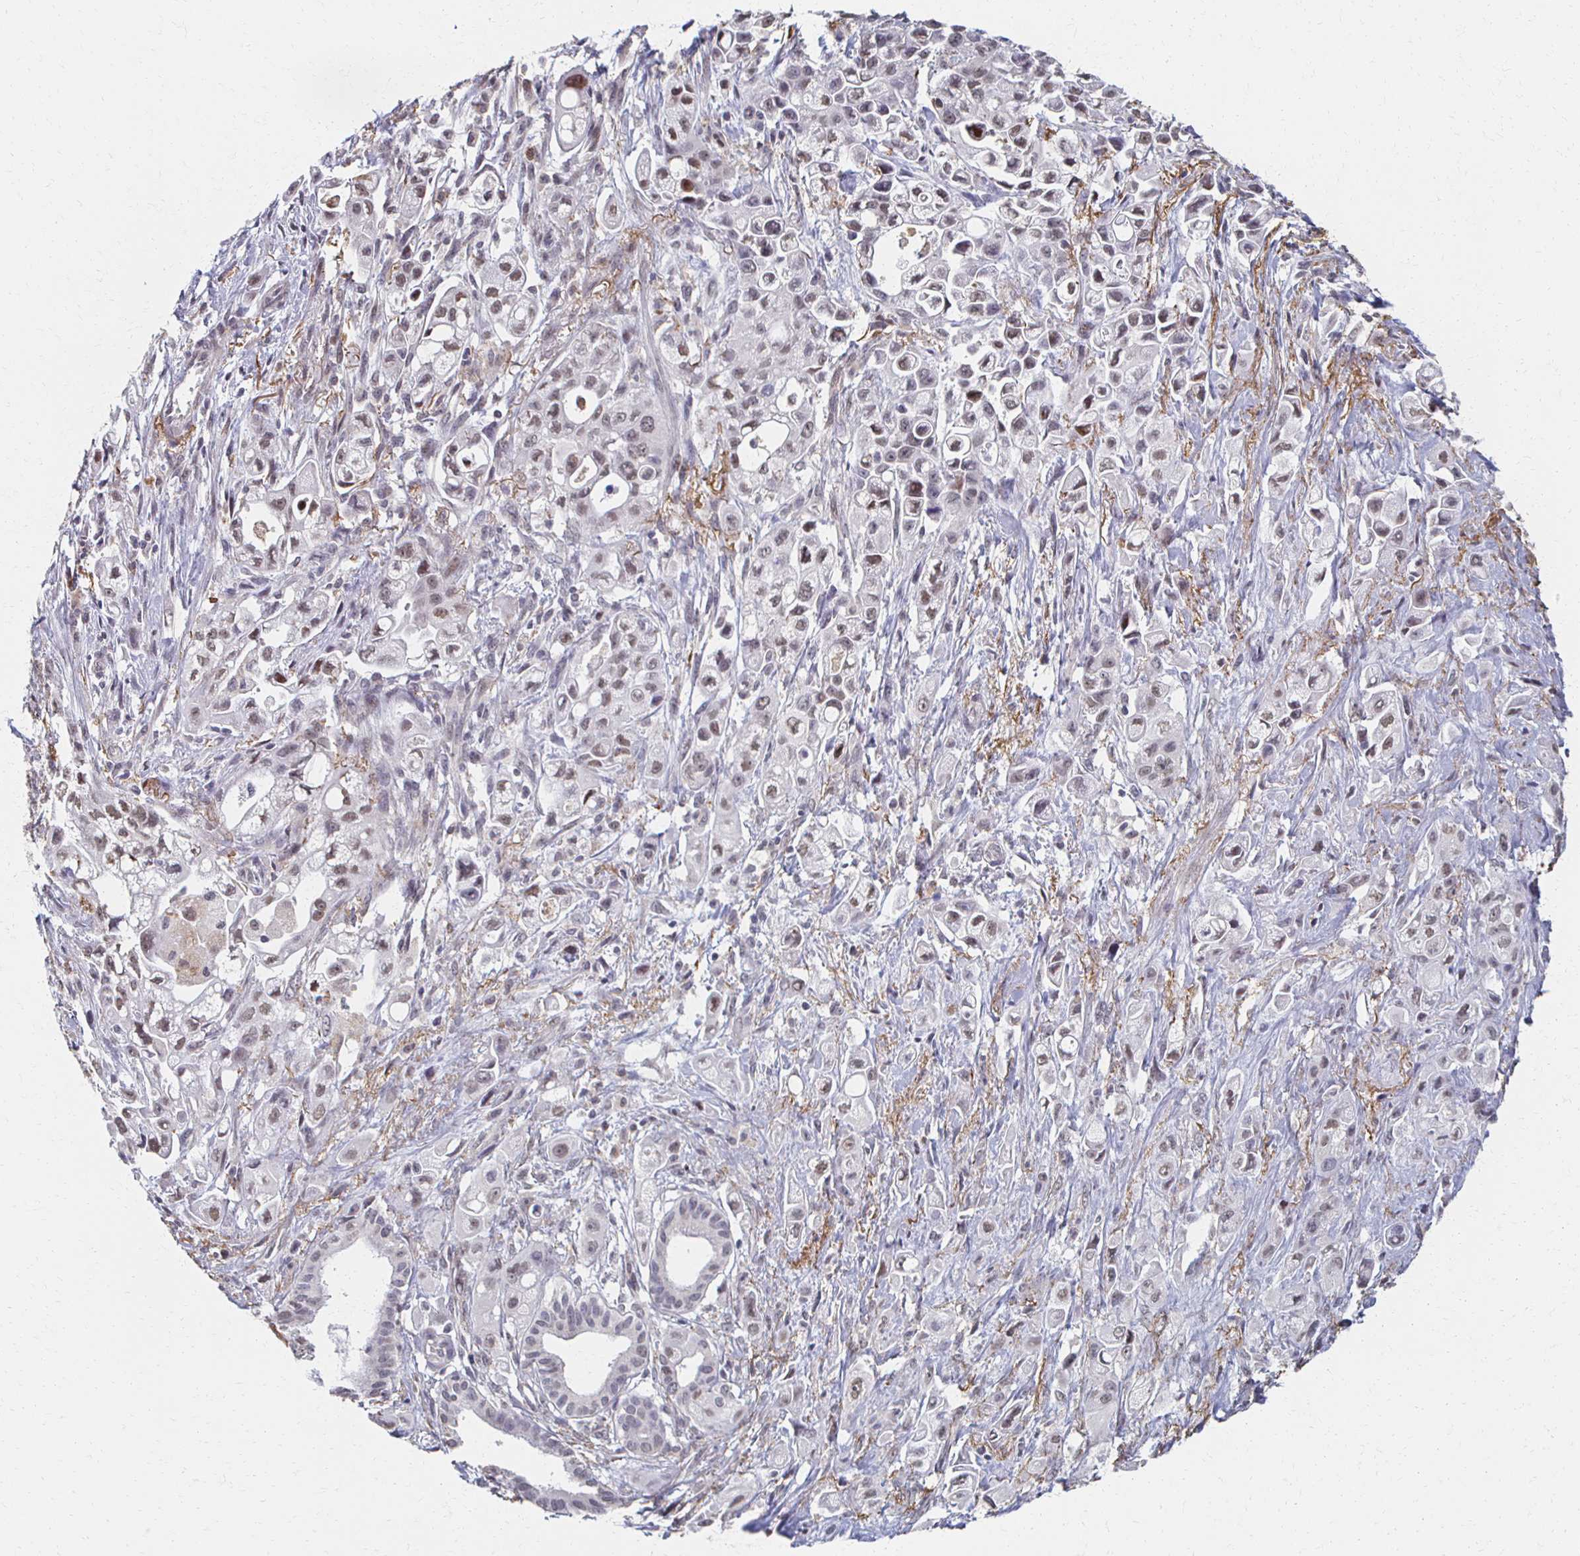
{"staining": {"intensity": "weak", "quantity": ">75%", "location": "nuclear"}, "tissue": "pancreatic cancer", "cell_type": "Tumor cells", "image_type": "cancer", "snomed": [{"axis": "morphology", "description": "Adenocarcinoma, NOS"}, {"axis": "topography", "description": "Pancreas"}], "caption": "The histopathology image demonstrates immunohistochemical staining of pancreatic adenocarcinoma. There is weak nuclear staining is present in about >75% of tumor cells.", "gene": "DAB1", "patient": {"sex": "female", "age": 66}}